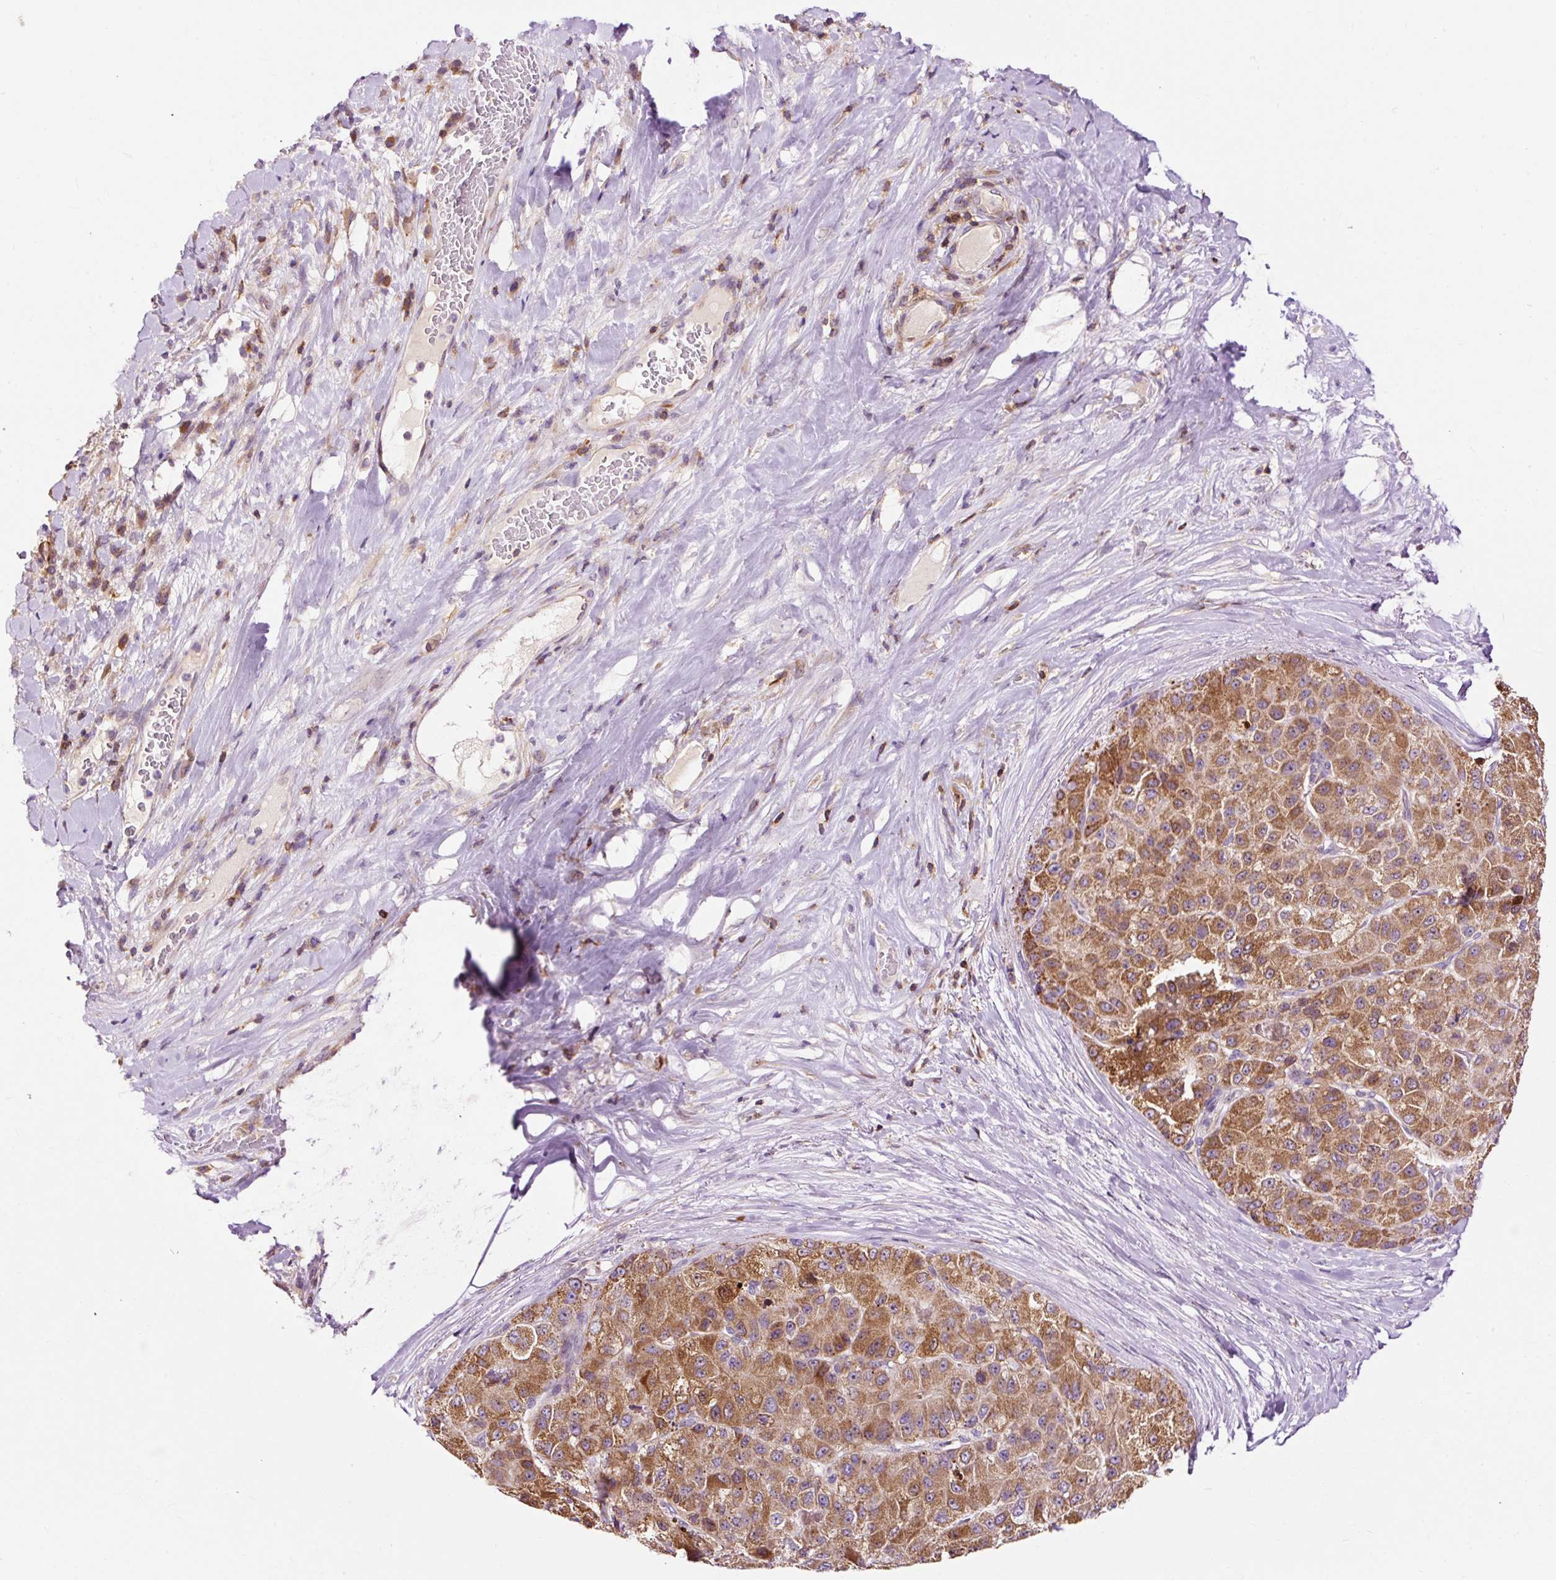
{"staining": {"intensity": "moderate", "quantity": ">75%", "location": "cytoplasmic/membranous"}, "tissue": "liver cancer", "cell_type": "Tumor cells", "image_type": "cancer", "snomed": [{"axis": "morphology", "description": "Carcinoma, Hepatocellular, NOS"}, {"axis": "topography", "description": "Liver"}], "caption": "The photomicrograph demonstrates immunohistochemical staining of liver hepatocellular carcinoma. There is moderate cytoplasmic/membranous staining is identified in about >75% of tumor cells.", "gene": "CD83", "patient": {"sex": "male", "age": 80}}